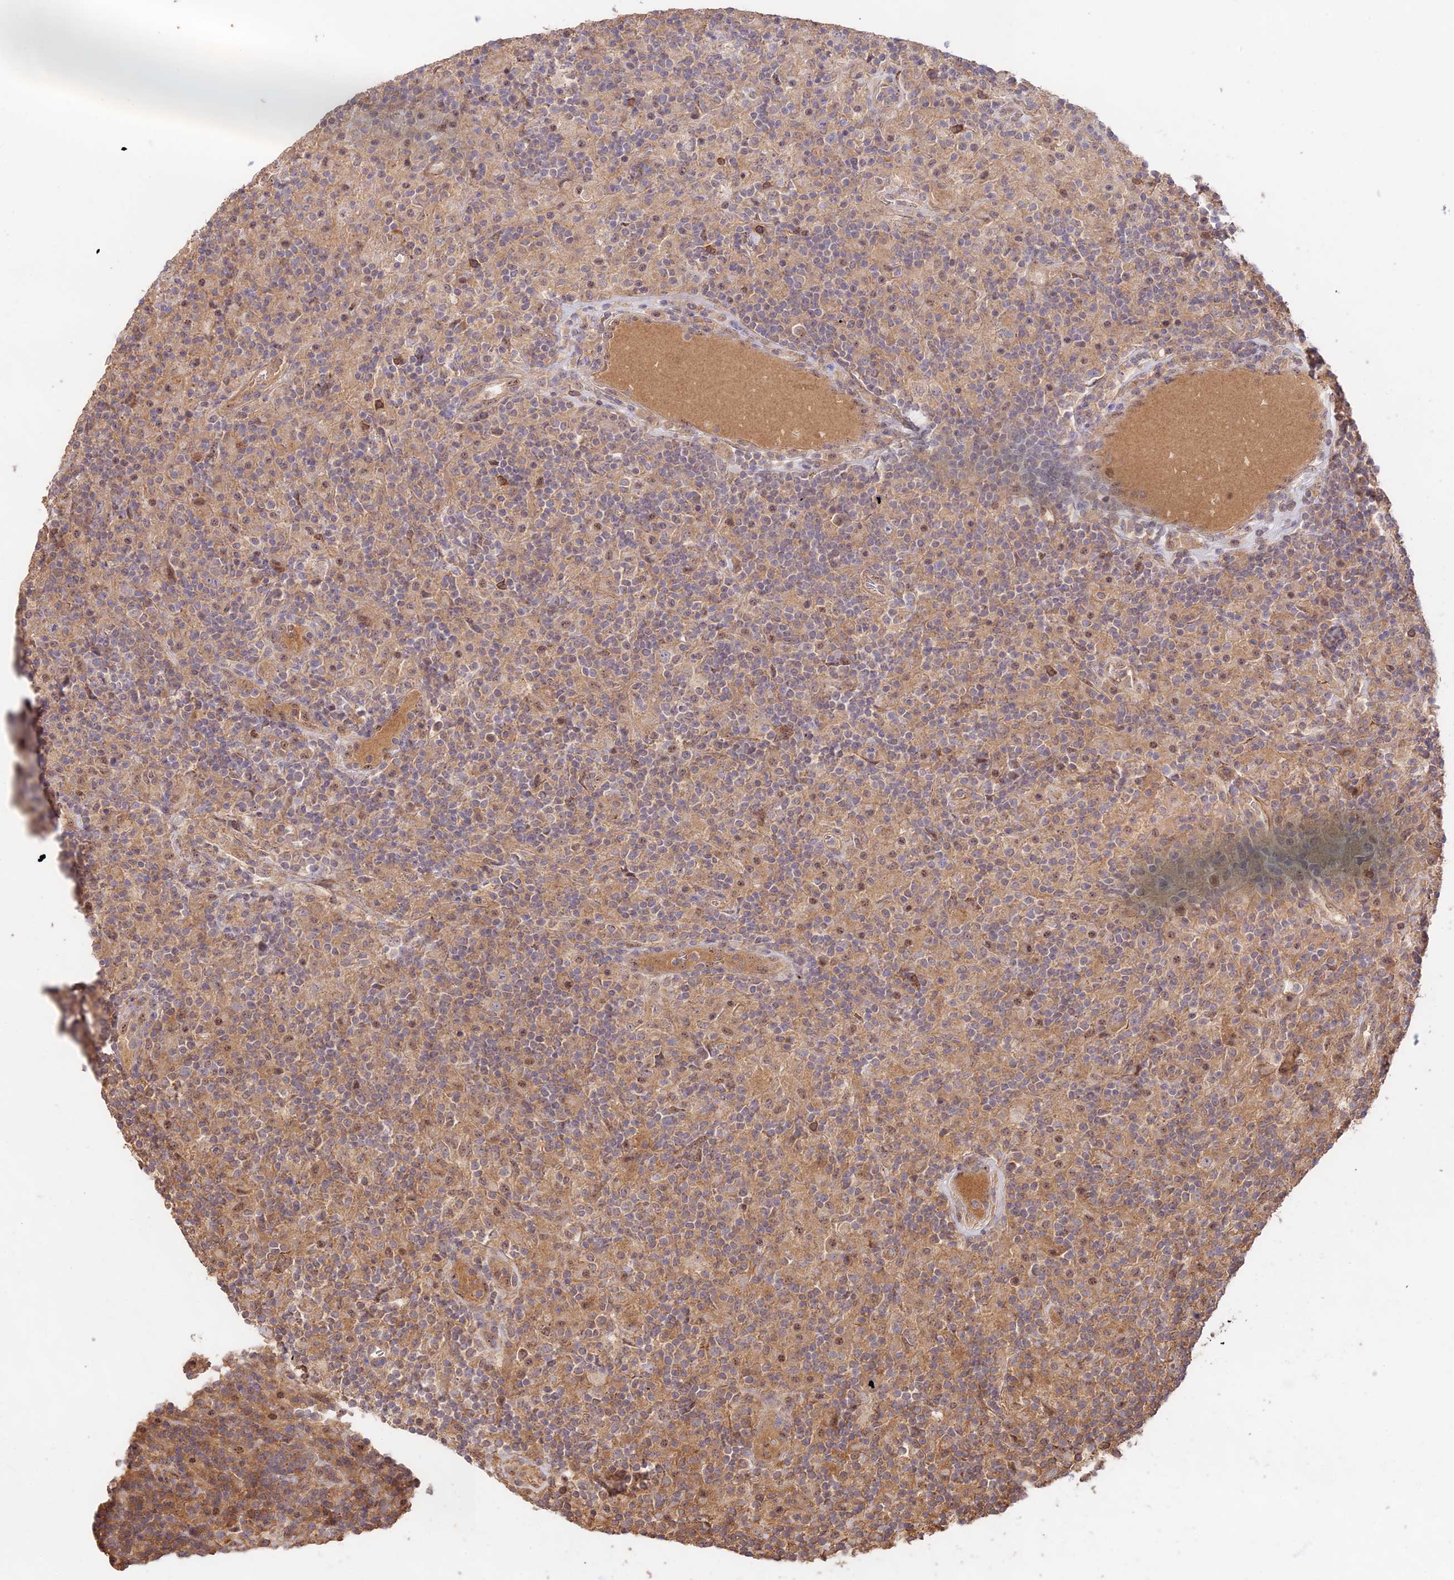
{"staining": {"intensity": "weak", "quantity": "<25%", "location": "cytoplasmic/membranous"}, "tissue": "lymphoma", "cell_type": "Tumor cells", "image_type": "cancer", "snomed": [{"axis": "morphology", "description": "Hodgkin's disease, NOS"}, {"axis": "topography", "description": "Lymph node"}], "caption": "An immunohistochemistry (IHC) photomicrograph of lymphoma is shown. There is no staining in tumor cells of lymphoma.", "gene": "CLCF1", "patient": {"sex": "male", "age": 70}}